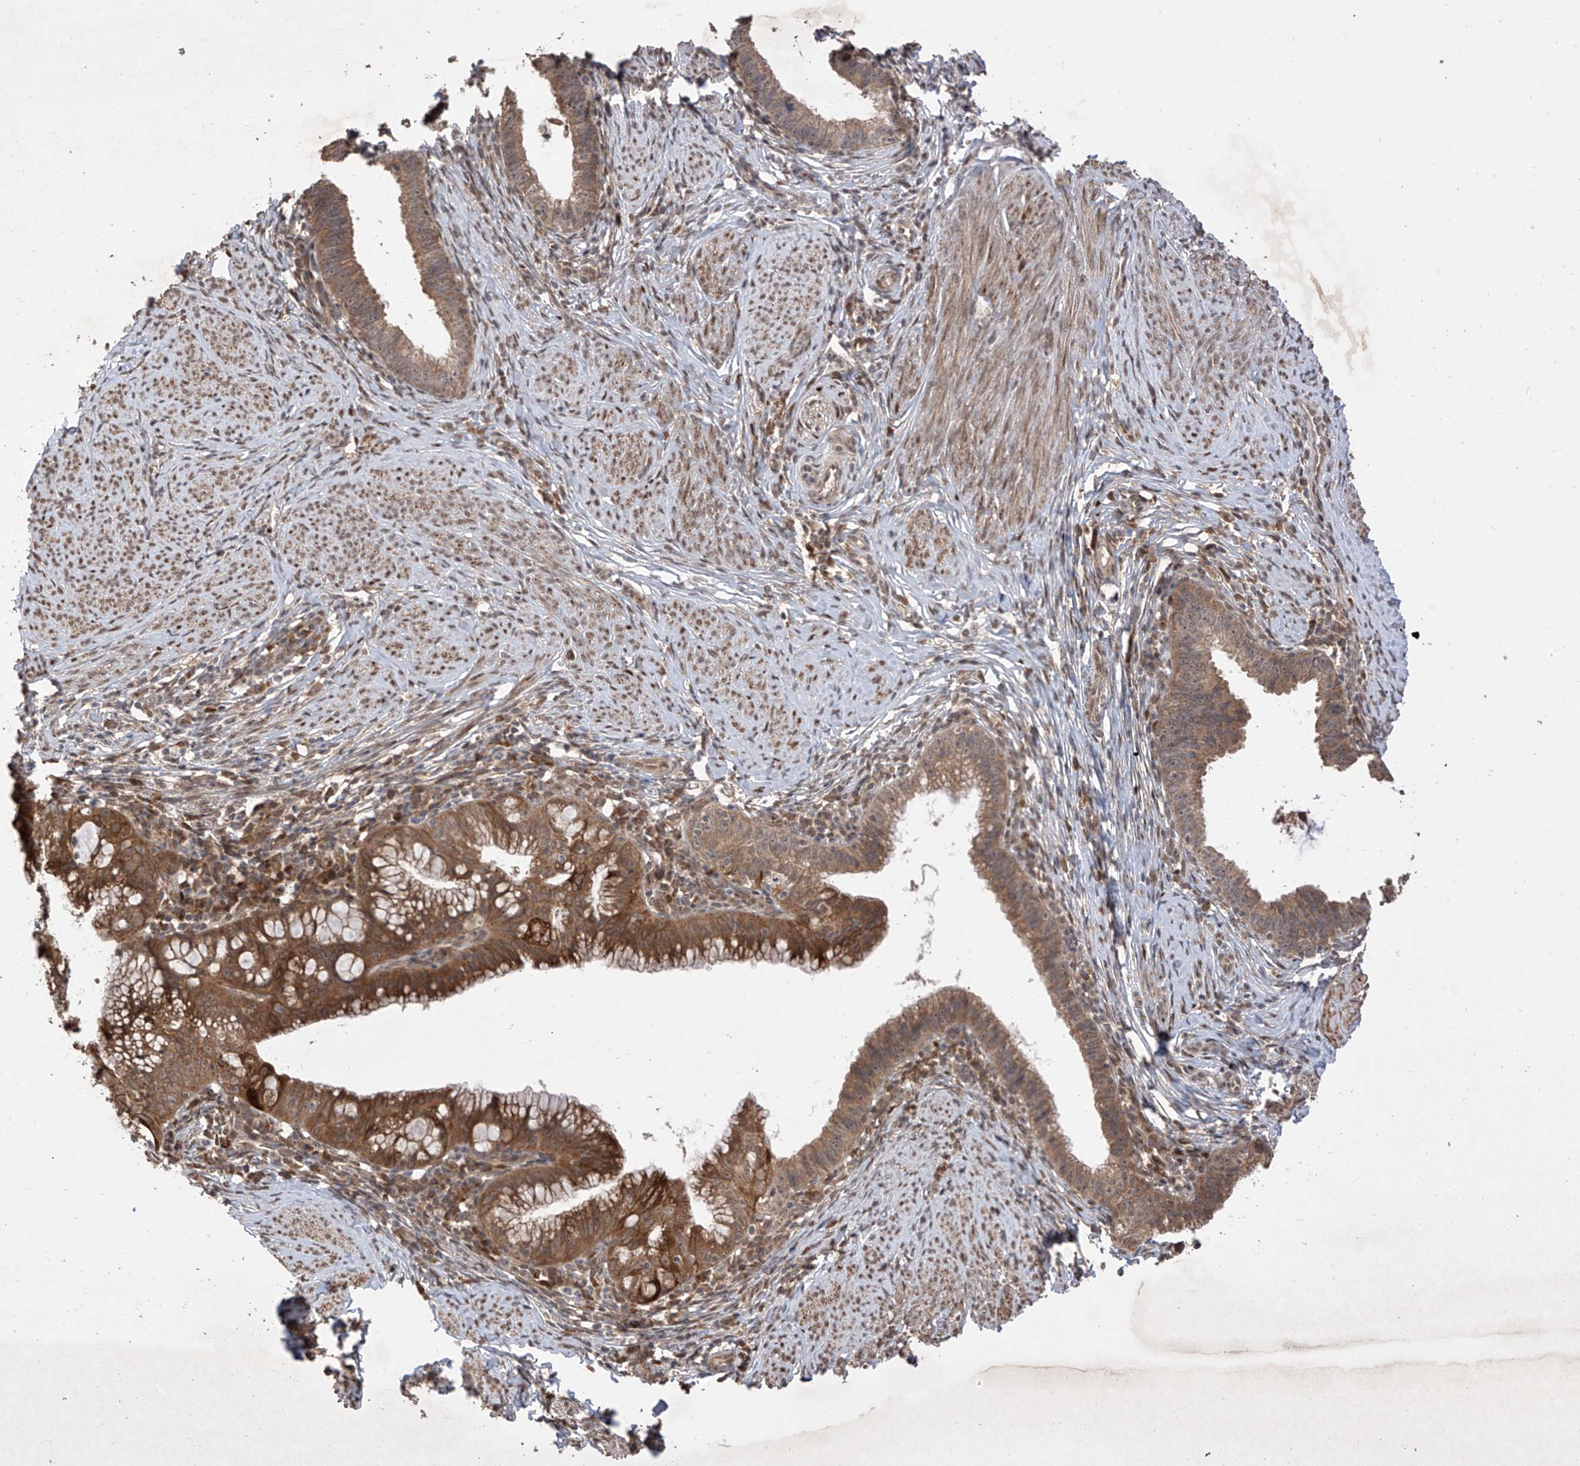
{"staining": {"intensity": "moderate", "quantity": ">75%", "location": "cytoplasmic/membranous,nuclear"}, "tissue": "cervical cancer", "cell_type": "Tumor cells", "image_type": "cancer", "snomed": [{"axis": "morphology", "description": "Adenocarcinoma, NOS"}, {"axis": "topography", "description": "Cervix"}], "caption": "A brown stain shows moderate cytoplasmic/membranous and nuclear staining of a protein in cervical adenocarcinoma tumor cells. (DAB (3,3'-diaminobenzidine) IHC with brightfield microscopy, high magnification).", "gene": "LATS1", "patient": {"sex": "female", "age": 36}}